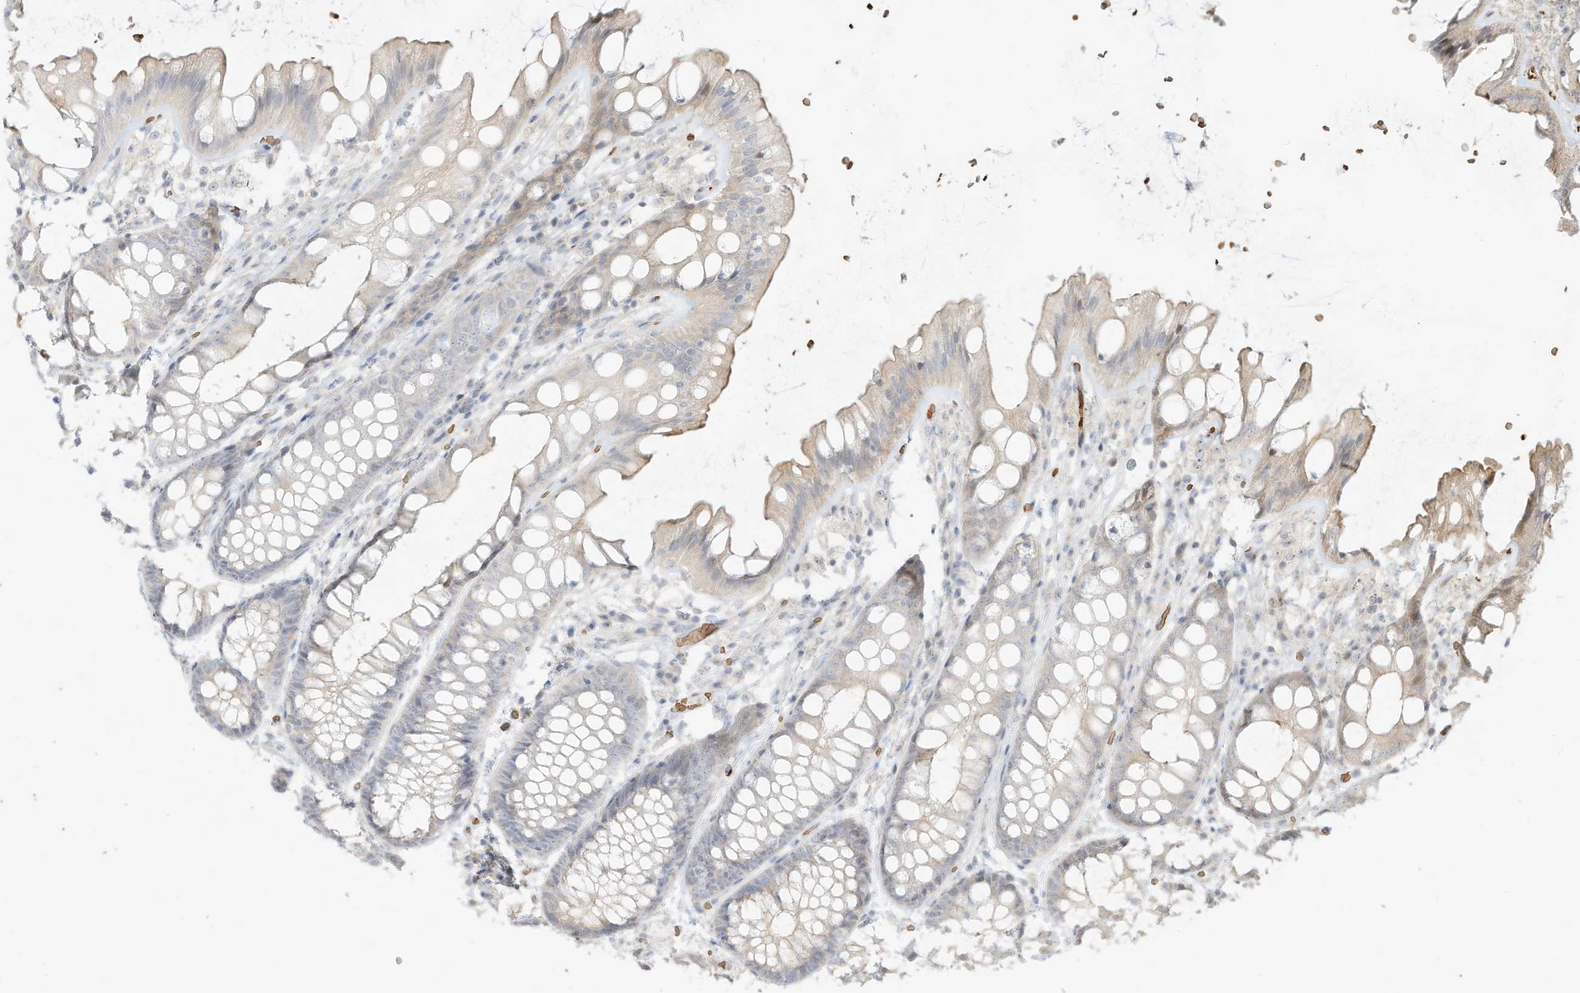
{"staining": {"intensity": "negative", "quantity": "none", "location": "none"}, "tissue": "colon", "cell_type": "Endothelial cells", "image_type": "normal", "snomed": [{"axis": "morphology", "description": "Normal tissue, NOS"}, {"axis": "topography", "description": "Colon"}], "caption": "High magnification brightfield microscopy of unremarkable colon stained with DAB (brown) and counterstained with hematoxylin (blue): endothelial cells show no significant positivity. Brightfield microscopy of immunohistochemistry (IHC) stained with DAB (3,3'-diaminobenzidine) (brown) and hematoxylin (blue), captured at high magnification.", "gene": "OFD1", "patient": {"sex": "male", "age": 47}}